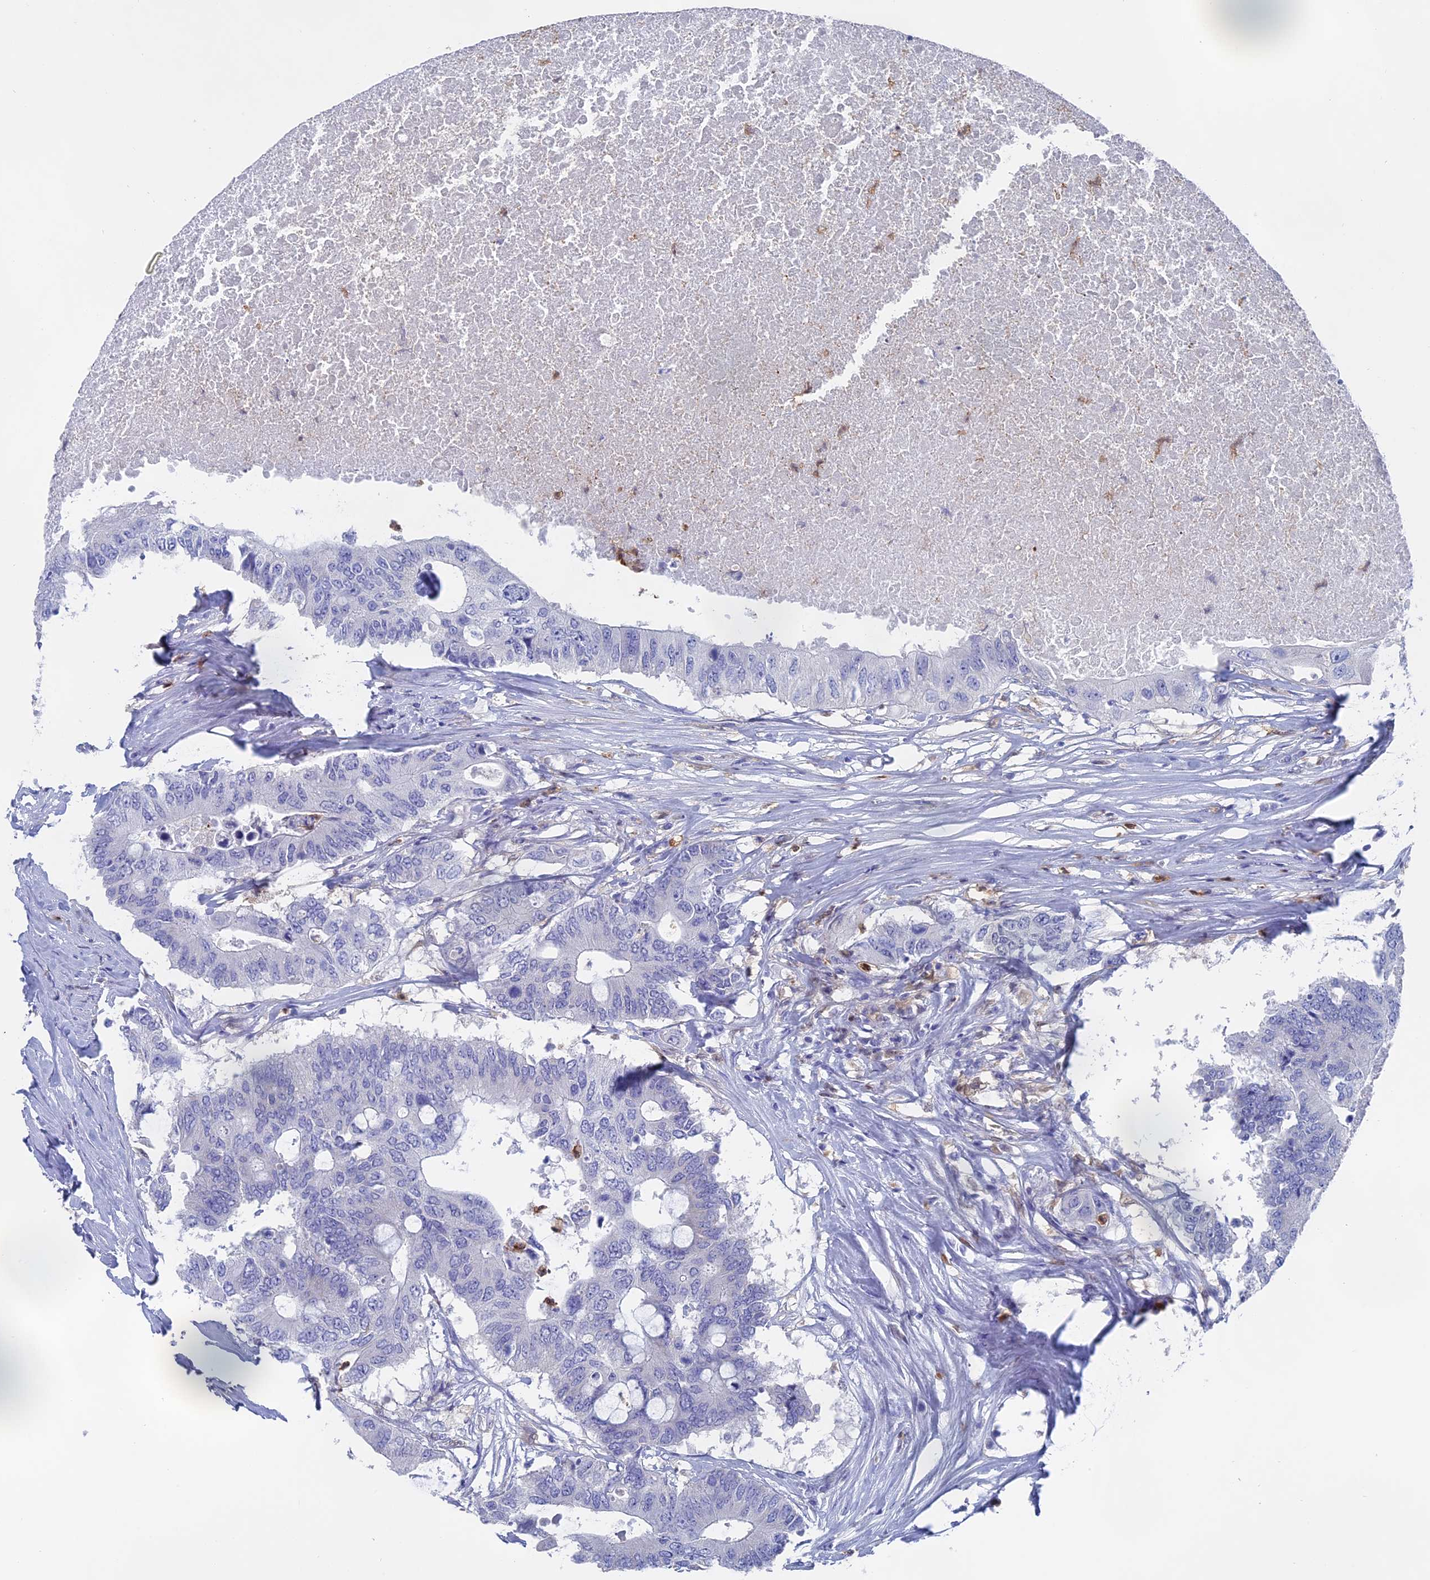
{"staining": {"intensity": "negative", "quantity": "none", "location": "none"}, "tissue": "colorectal cancer", "cell_type": "Tumor cells", "image_type": "cancer", "snomed": [{"axis": "morphology", "description": "Adenocarcinoma, NOS"}, {"axis": "topography", "description": "Colon"}], "caption": "Colorectal cancer was stained to show a protein in brown. There is no significant staining in tumor cells. (Stains: DAB immunohistochemistry (IHC) with hematoxylin counter stain, Microscopy: brightfield microscopy at high magnification).", "gene": "NCF4", "patient": {"sex": "male", "age": 71}}